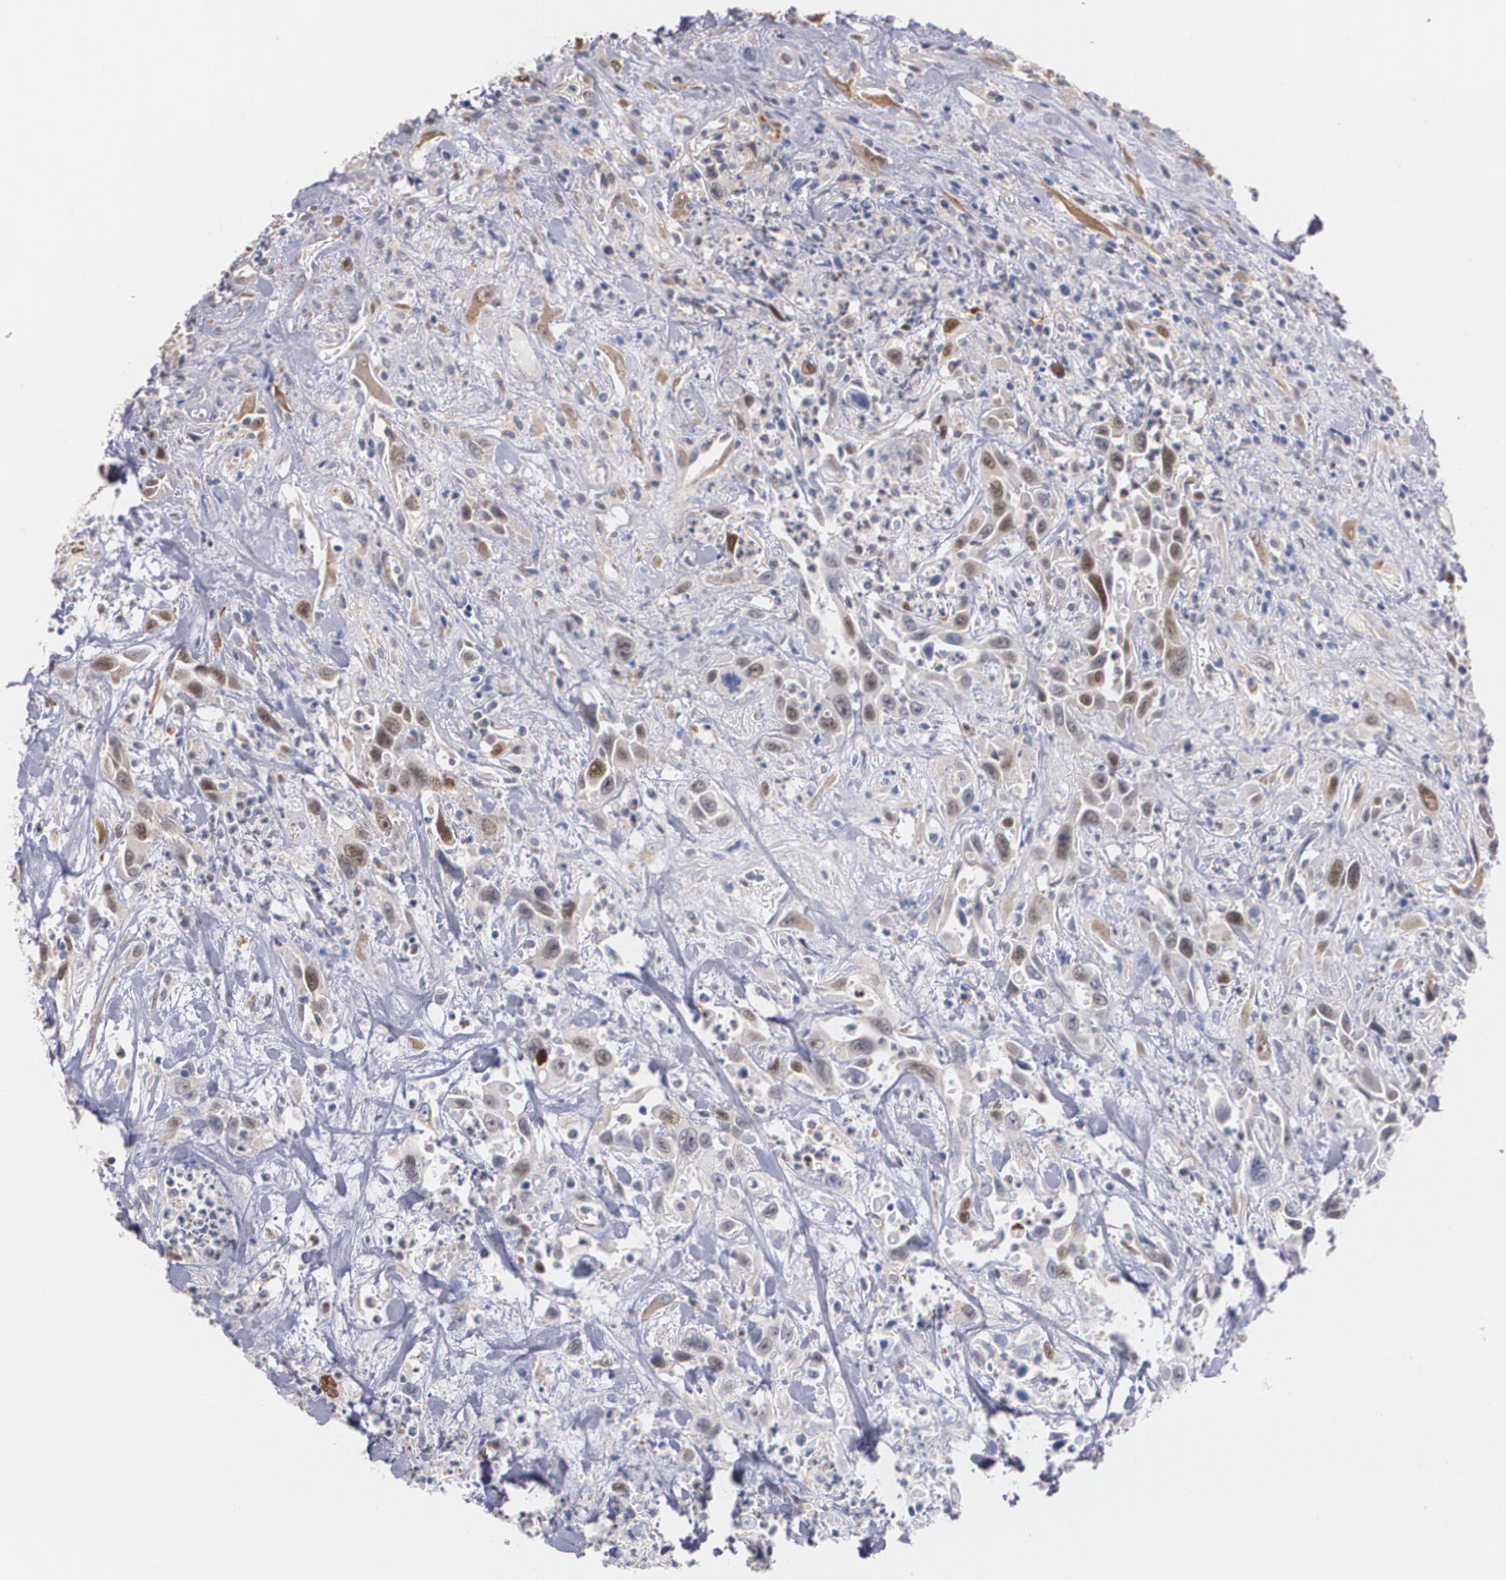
{"staining": {"intensity": "moderate", "quantity": "<25%", "location": "nuclear"}, "tissue": "urothelial cancer", "cell_type": "Tumor cells", "image_type": "cancer", "snomed": [{"axis": "morphology", "description": "Urothelial carcinoma, High grade"}, {"axis": "topography", "description": "Urinary bladder"}], "caption": "Protein expression analysis of high-grade urothelial carcinoma reveals moderate nuclear staining in approximately <25% of tumor cells. (IHC, brightfield microscopy, high magnification).", "gene": "ATF3", "patient": {"sex": "female", "age": 84}}